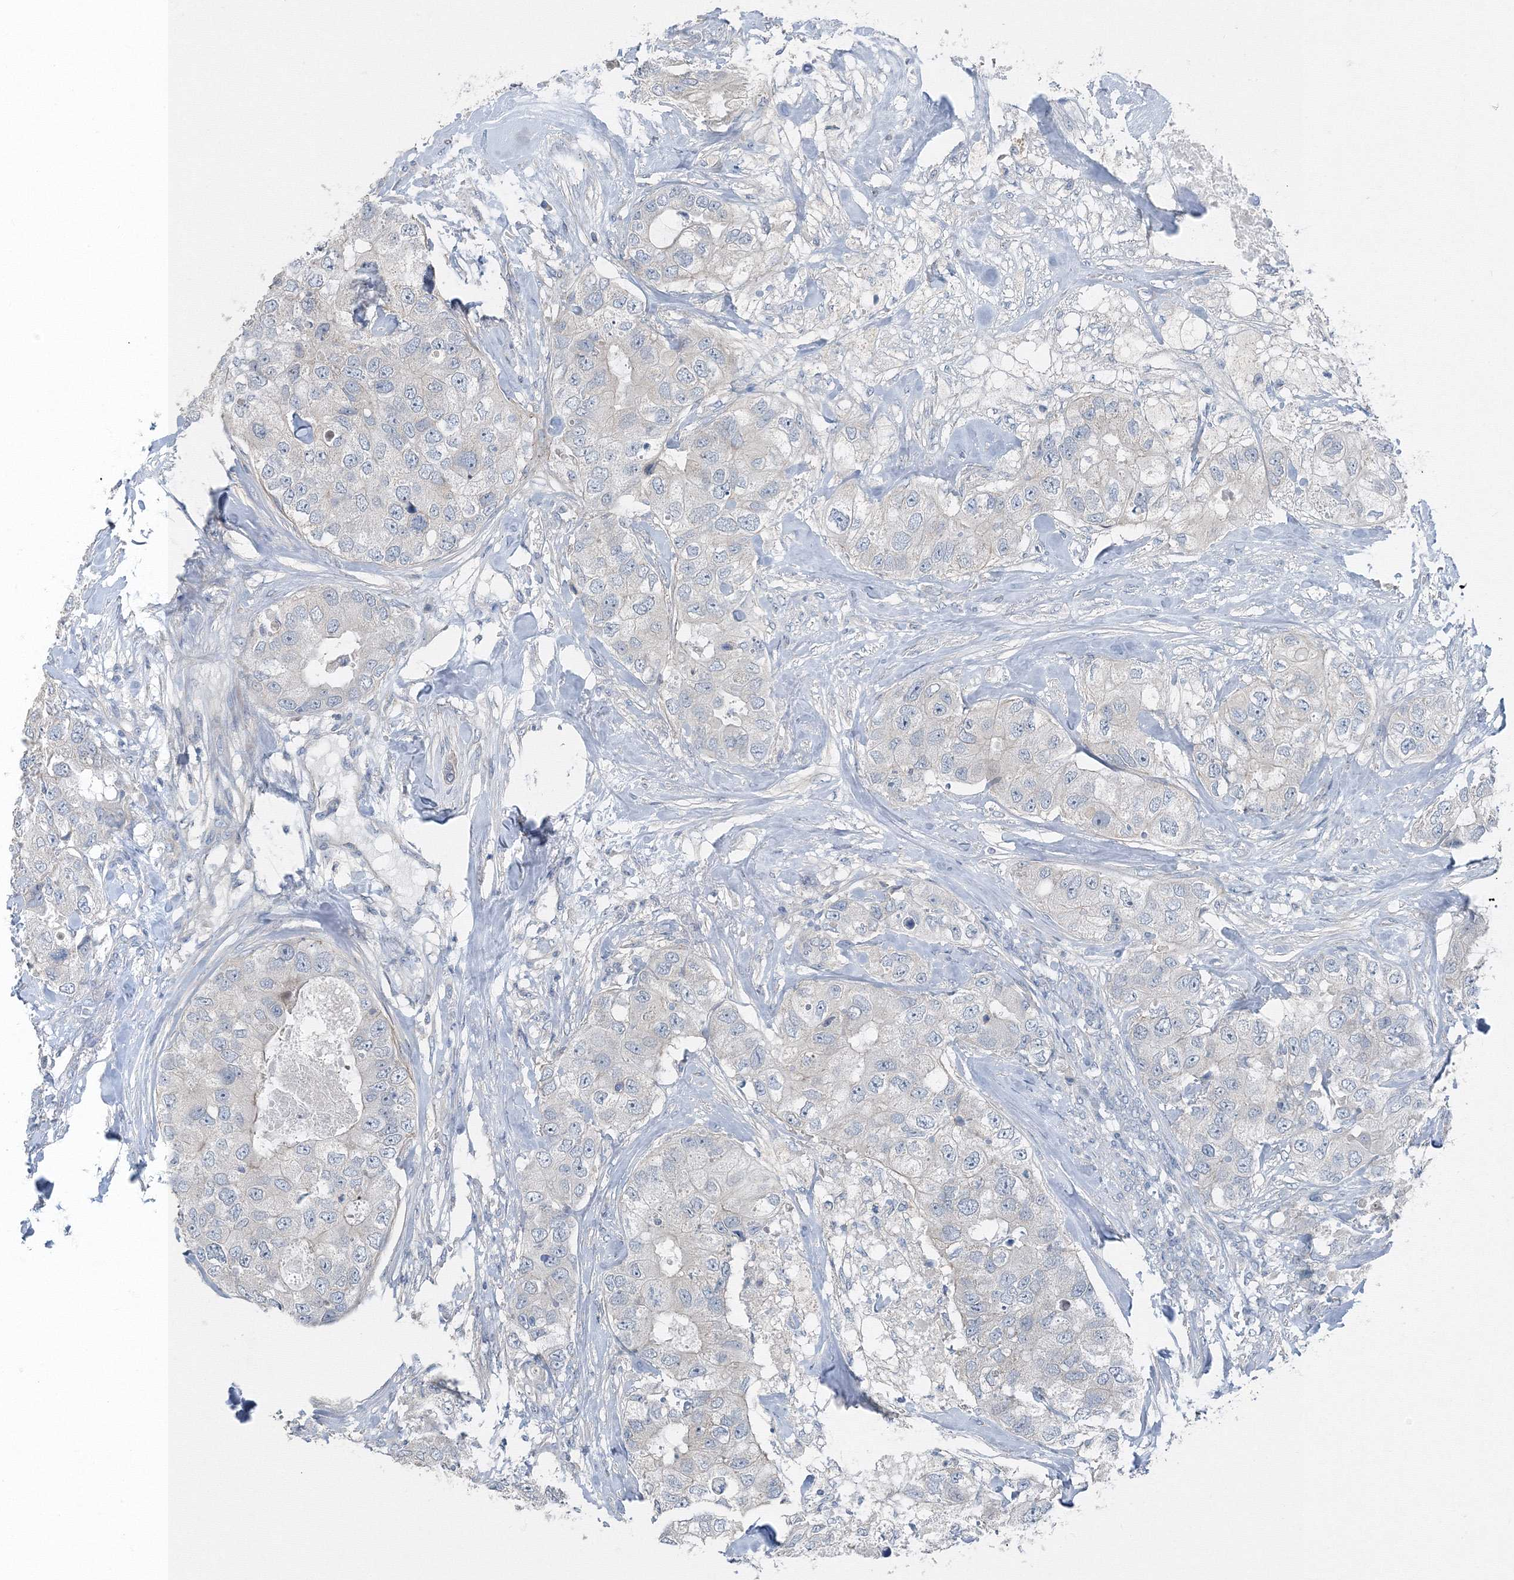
{"staining": {"intensity": "negative", "quantity": "none", "location": "none"}, "tissue": "breast cancer", "cell_type": "Tumor cells", "image_type": "cancer", "snomed": [{"axis": "morphology", "description": "Duct carcinoma"}, {"axis": "topography", "description": "Breast"}], "caption": "Immunohistochemical staining of breast cancer shows no significant staining in tumor cells.", "gene": "AASDH", "patient": {"sex": "female", "age": 62}}